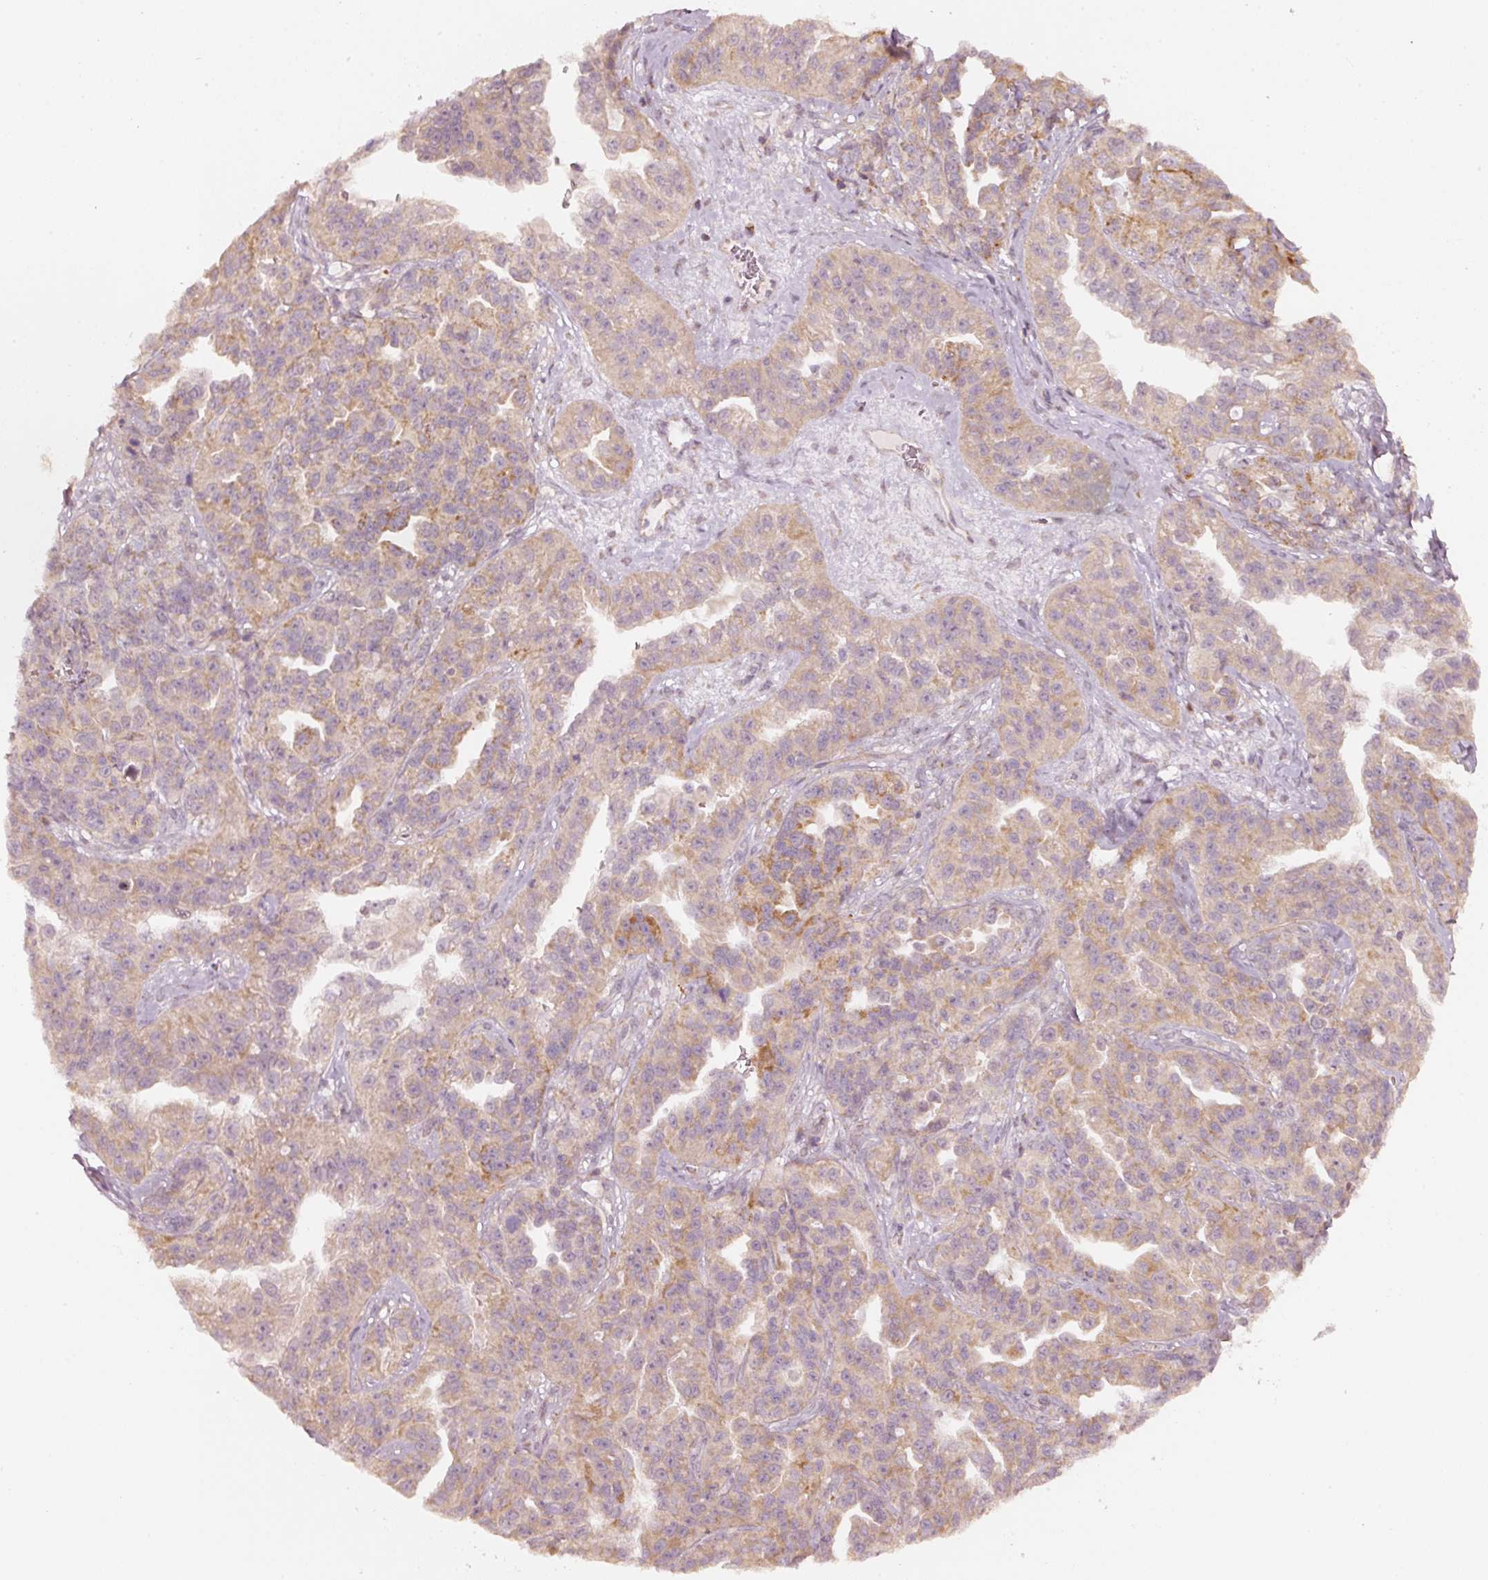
{"staining": {"intensity": "moderate", "quantity": "25%-75%", "location": "cytoplasmic/membranous"}, "tissue": "ovarian cancer", "cell_type": "Tumor cells", "image_type": "cancer", "snomed": [{"axis": "morphology", "description": "Cystadenocarcinoma, serous, NOS"}, {"axis": "topography", "description": "Ovary"}], "caption": "This is a micrograph of immunohistochemistry (IHC) staining of serous cystadenocarcinoma (ovarian), which shows moderate positivity in the cytoplasmic/membranous of tumor cells.", "gene": "ARHGAP22", "patient": {"sex": "female", "age": 75}}